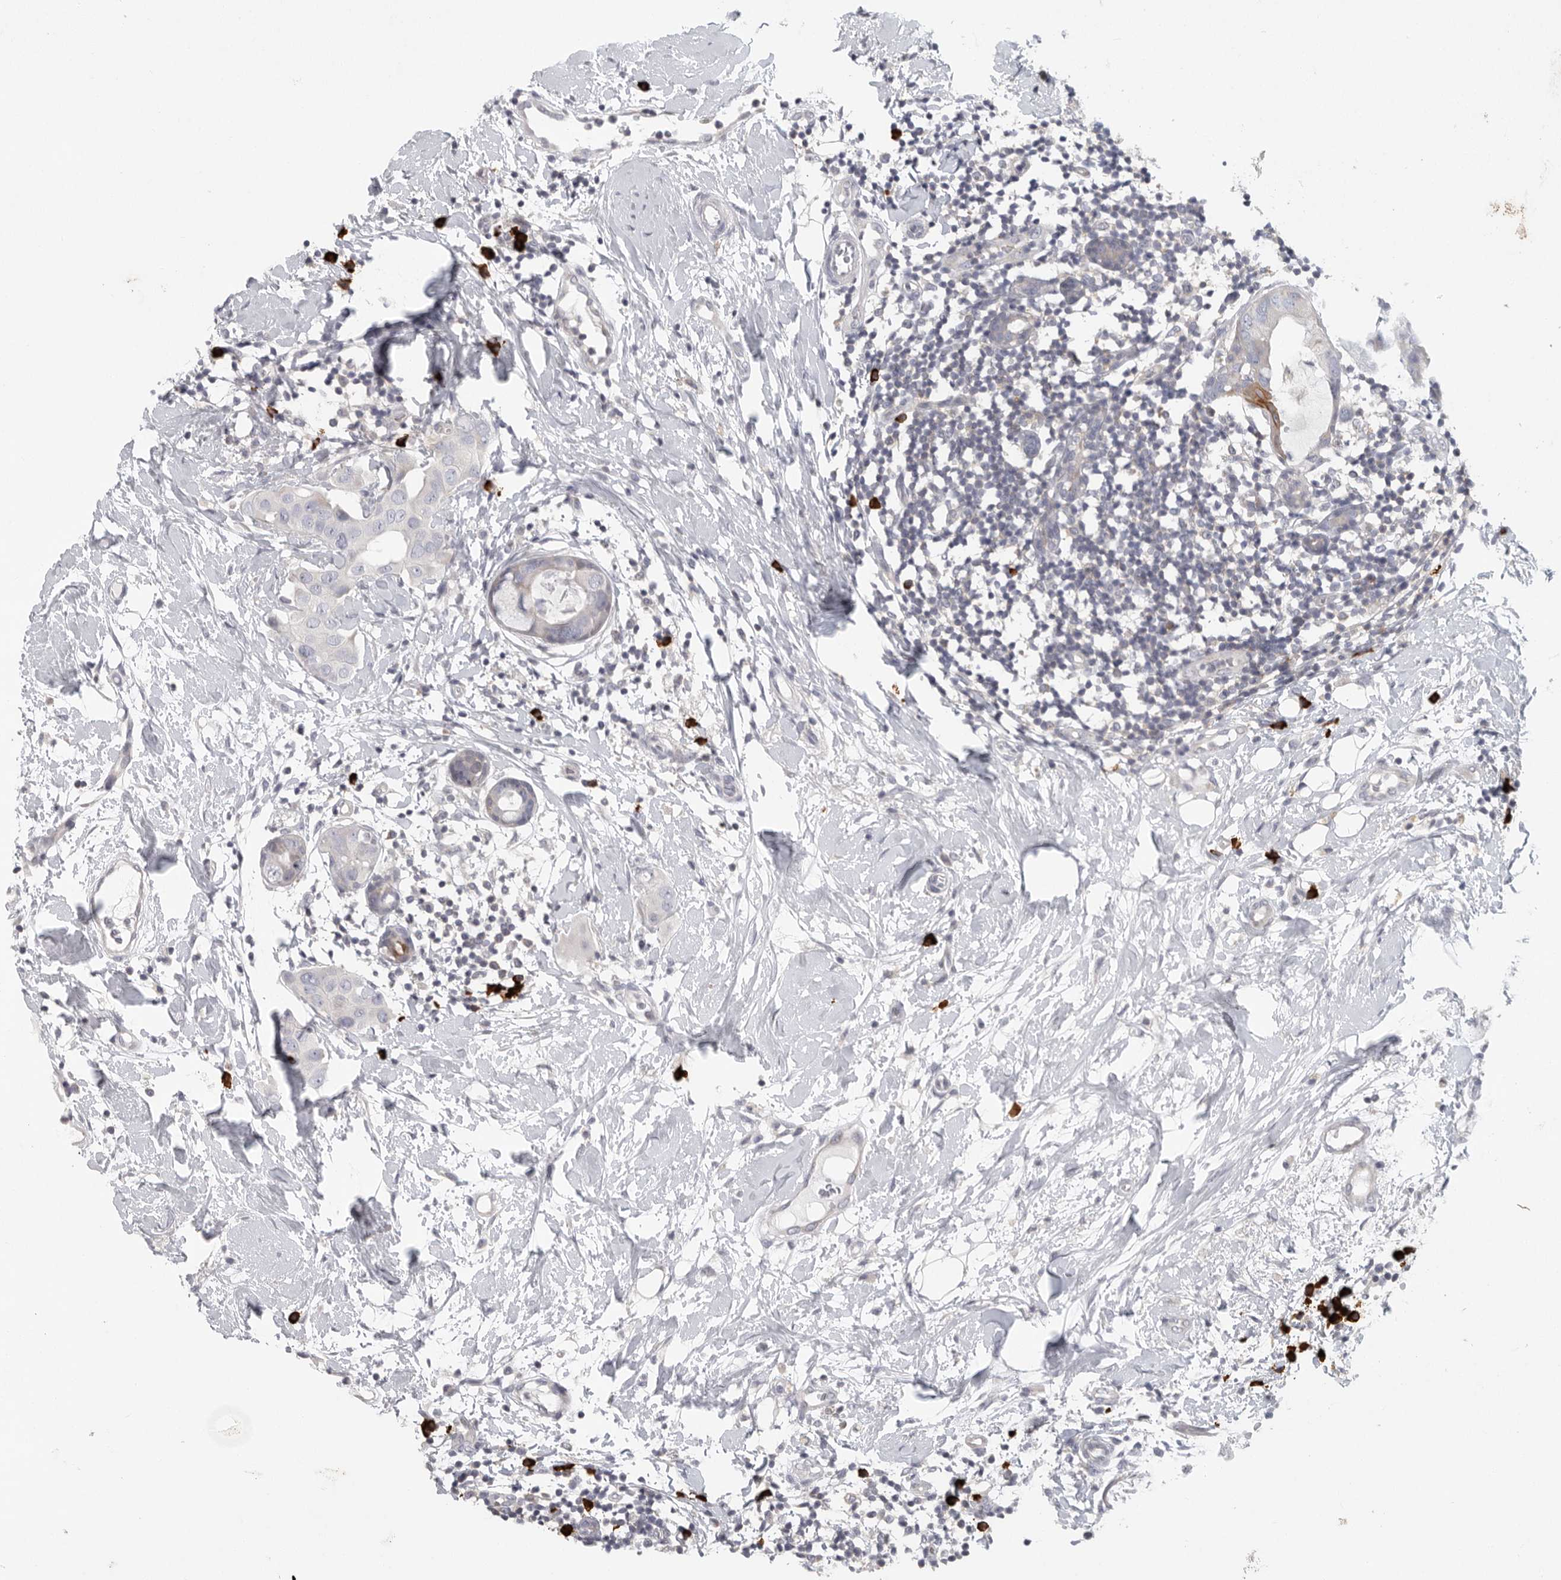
{"staining": {"intensity": "negative", "quantity": "none", "location": "none"}, "tissue": "breast cancer", "cell_type": "Tumor cells", "image_type": "cancer", "snomed": [{"axis": "morphology", "description": "Duct carcinoma"}, {"axis": "topography", "description": "Breast"}], "caption": "DAB immunohistochemical staining of breast cancer (intraductal carcinoma) demonstrates no significant positivity in tumor cells. (Immunohistochemistry, brightfield microscopy, high magnification).", "gene": "TMEM69", "patient": {"sex": "female", "age": 40}}